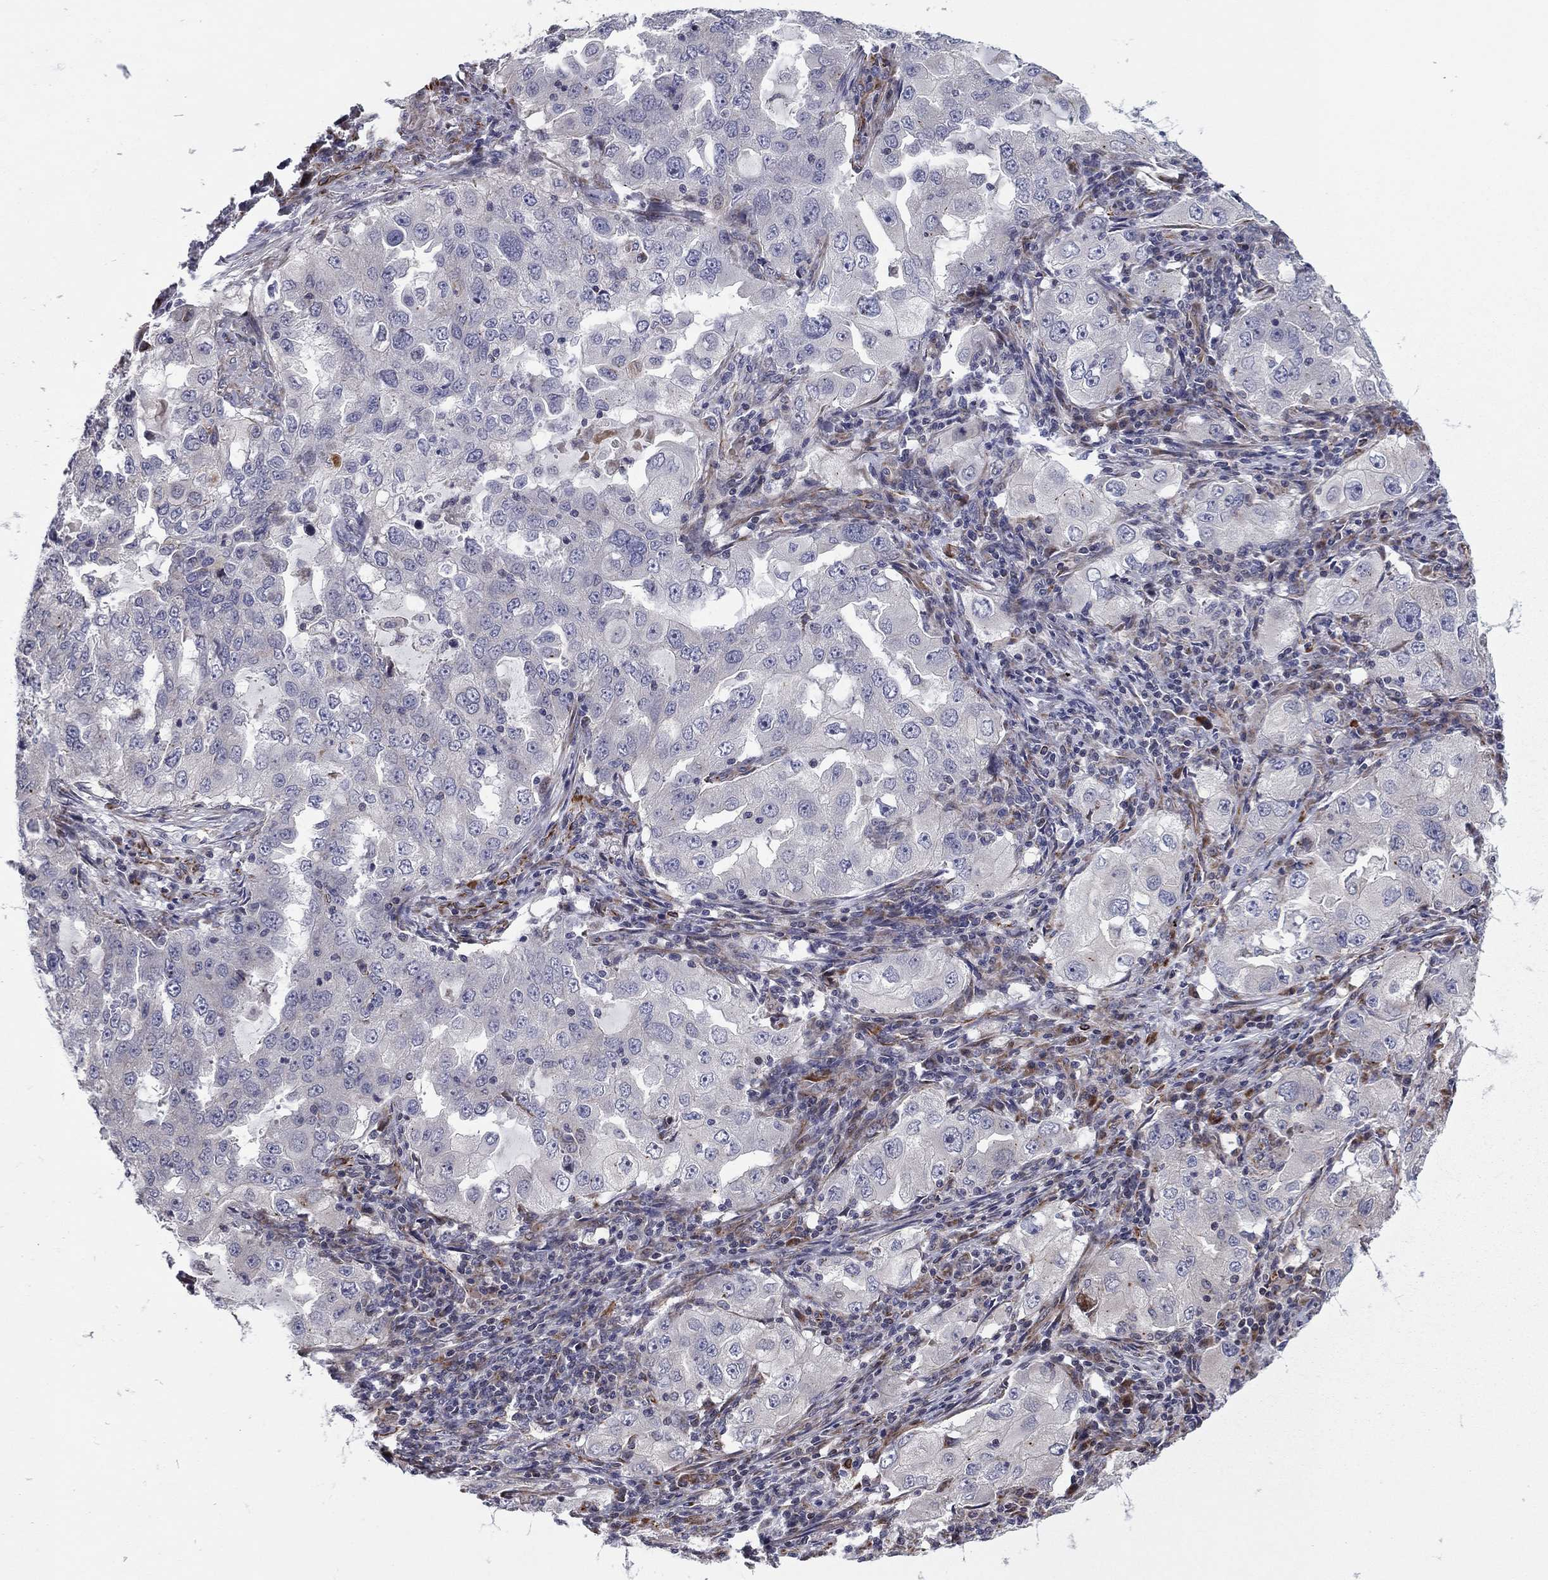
{"staining": {"intensity": "negative", "quantity": "none", "location": "none"}, "tissue": "lung cancer", "cell_type": "Tumor cells", "image_type": "cancer", "snomed": [{"axis": "morphology", "description": "Adenocarcinoma, NOS"}, {"axis": "topography", "description": "Lung"}], "caption": "IHC of lung cancer reveals no positivity in tumor cells.", "gene": "CLSTN1", "patient": {"sex": "female", "age": 61}}